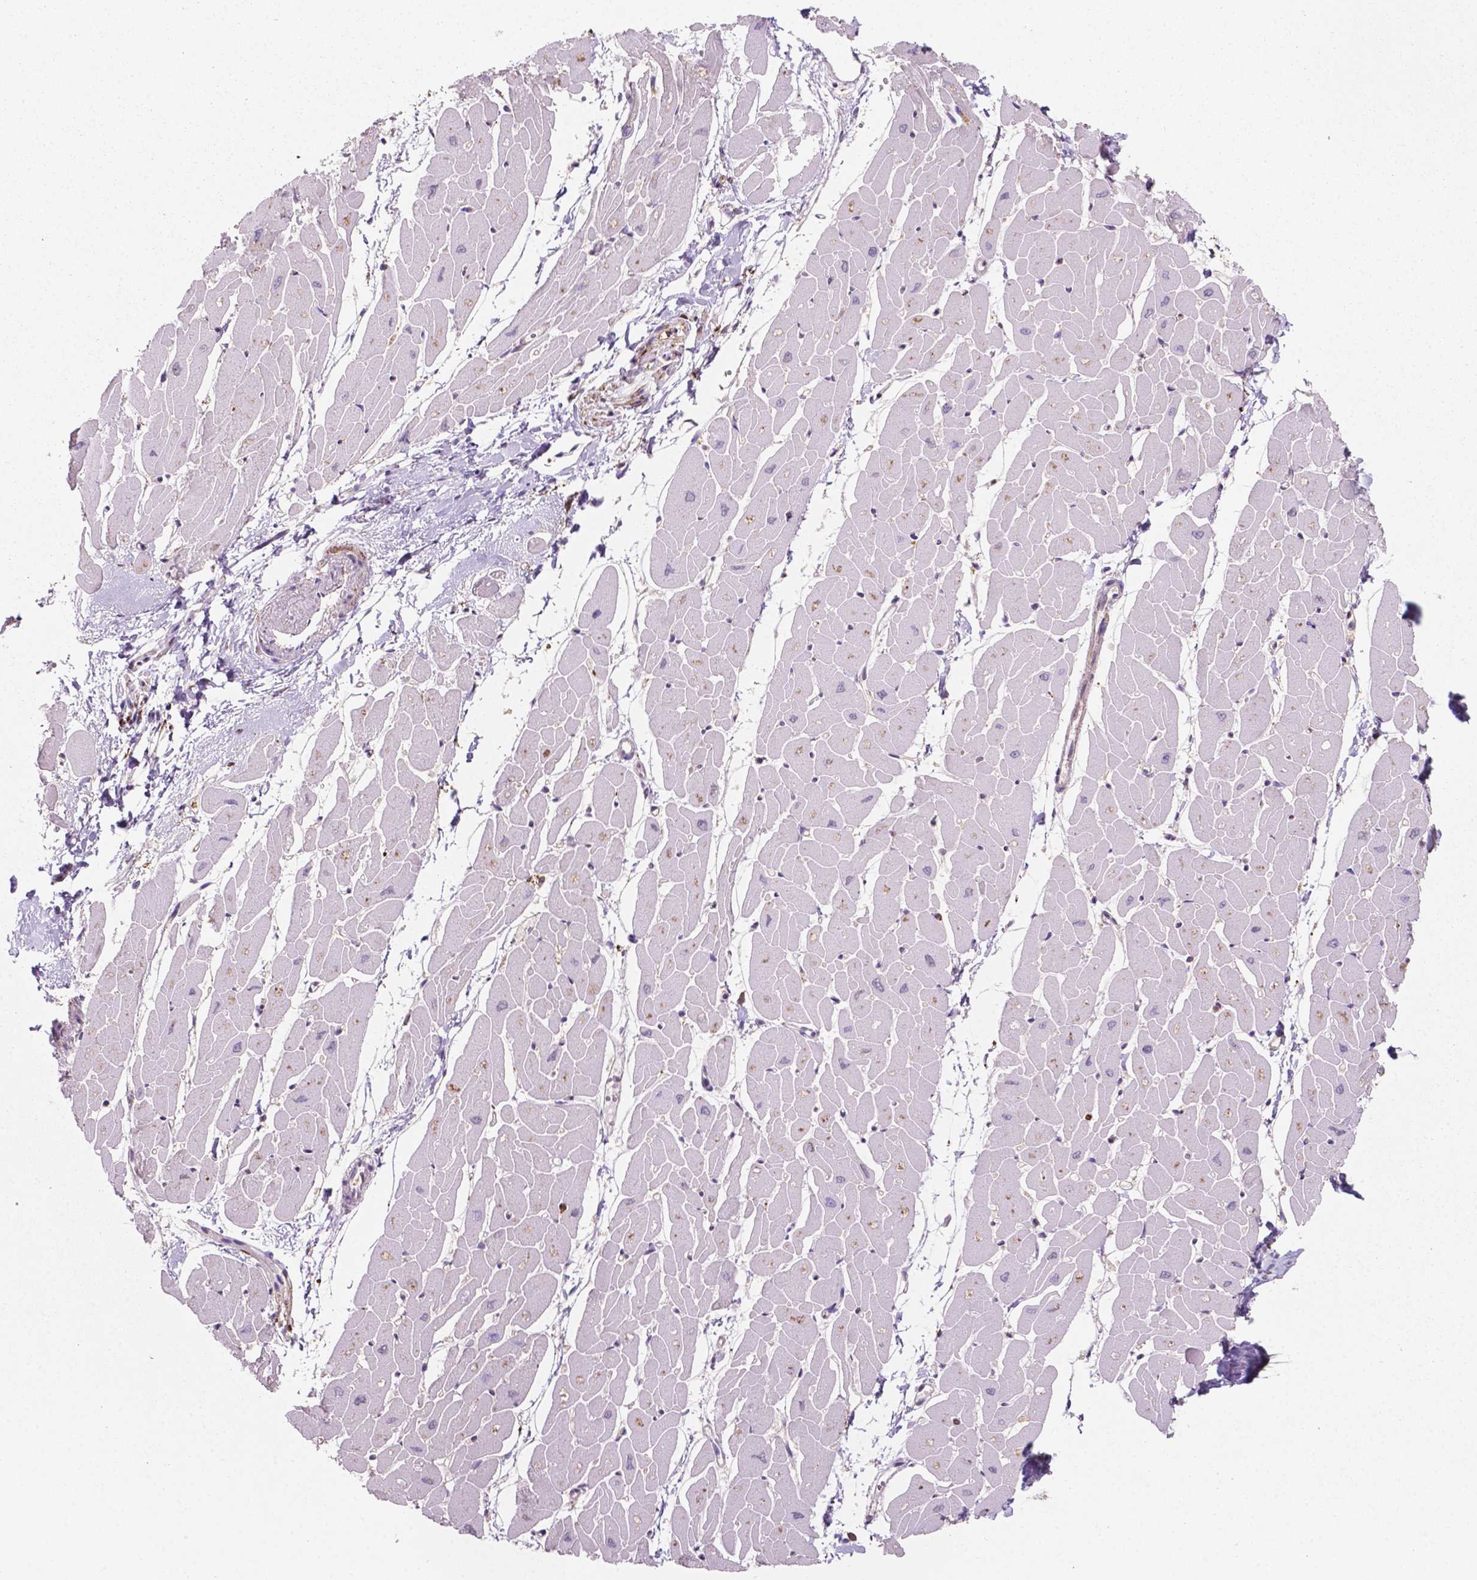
{"staining": {"intensity": "weak", "quantity": "<25%", "location": "cytoplasmic/membranous"}, "tissue": "heart muscle", "cell_type": "Cardiomyocytes", "image_type": "normal", "snomed": [{"axis": "morphology", "description": "Normal tissue, NOS"}, {"axis": "topography", "description": "Heart"}], "caption": "Immunohistochemical staining of normal human heart muscle demonstrates no significant positivity in cardiomyocytes. Nuclei are stained in blue.", "gene": "LDHA", "patient": {"sex": "male", "age": 57}}